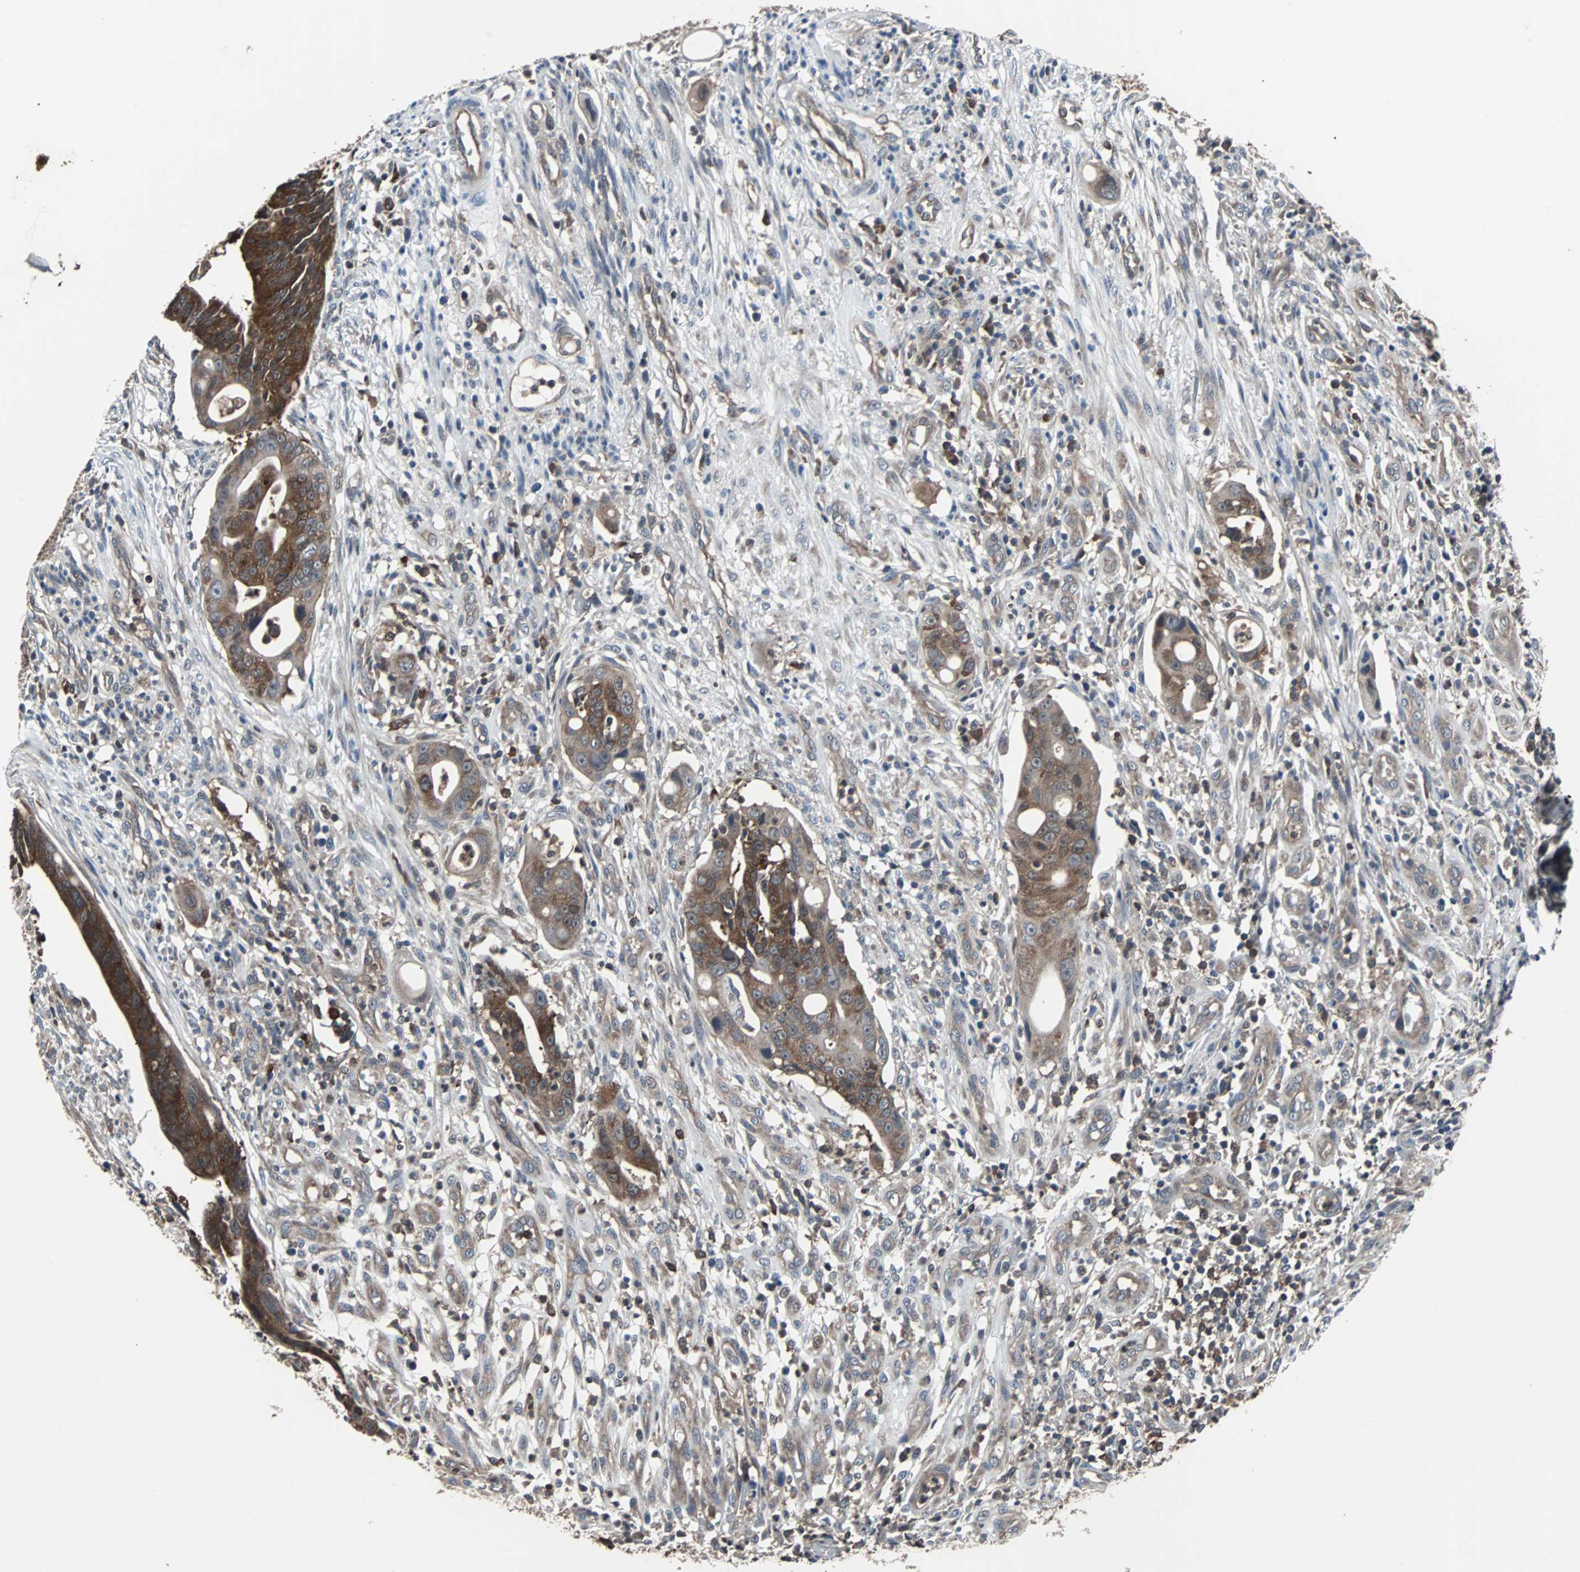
{"staining": {"intensity": "strong", "quantity": ">75%", "location": "cytoplasmic/membranous"}, "tissue": "colorectal cancer", "cell_type": "Tumor cells", "image_type": "cancer", "snomed": [{"axis": "morphology", "description": "Adenocarcinoma, NOS"}, {"axis": "topography", "description": "Colon"}], "caption": "Strong cytoplasmic/membranous protein expression is seen in approximately >75% of tumor cells in adenocarcinoma (colorectal).", "gene": "PAK1", "patient": {"sex": "female", "age": 57}}